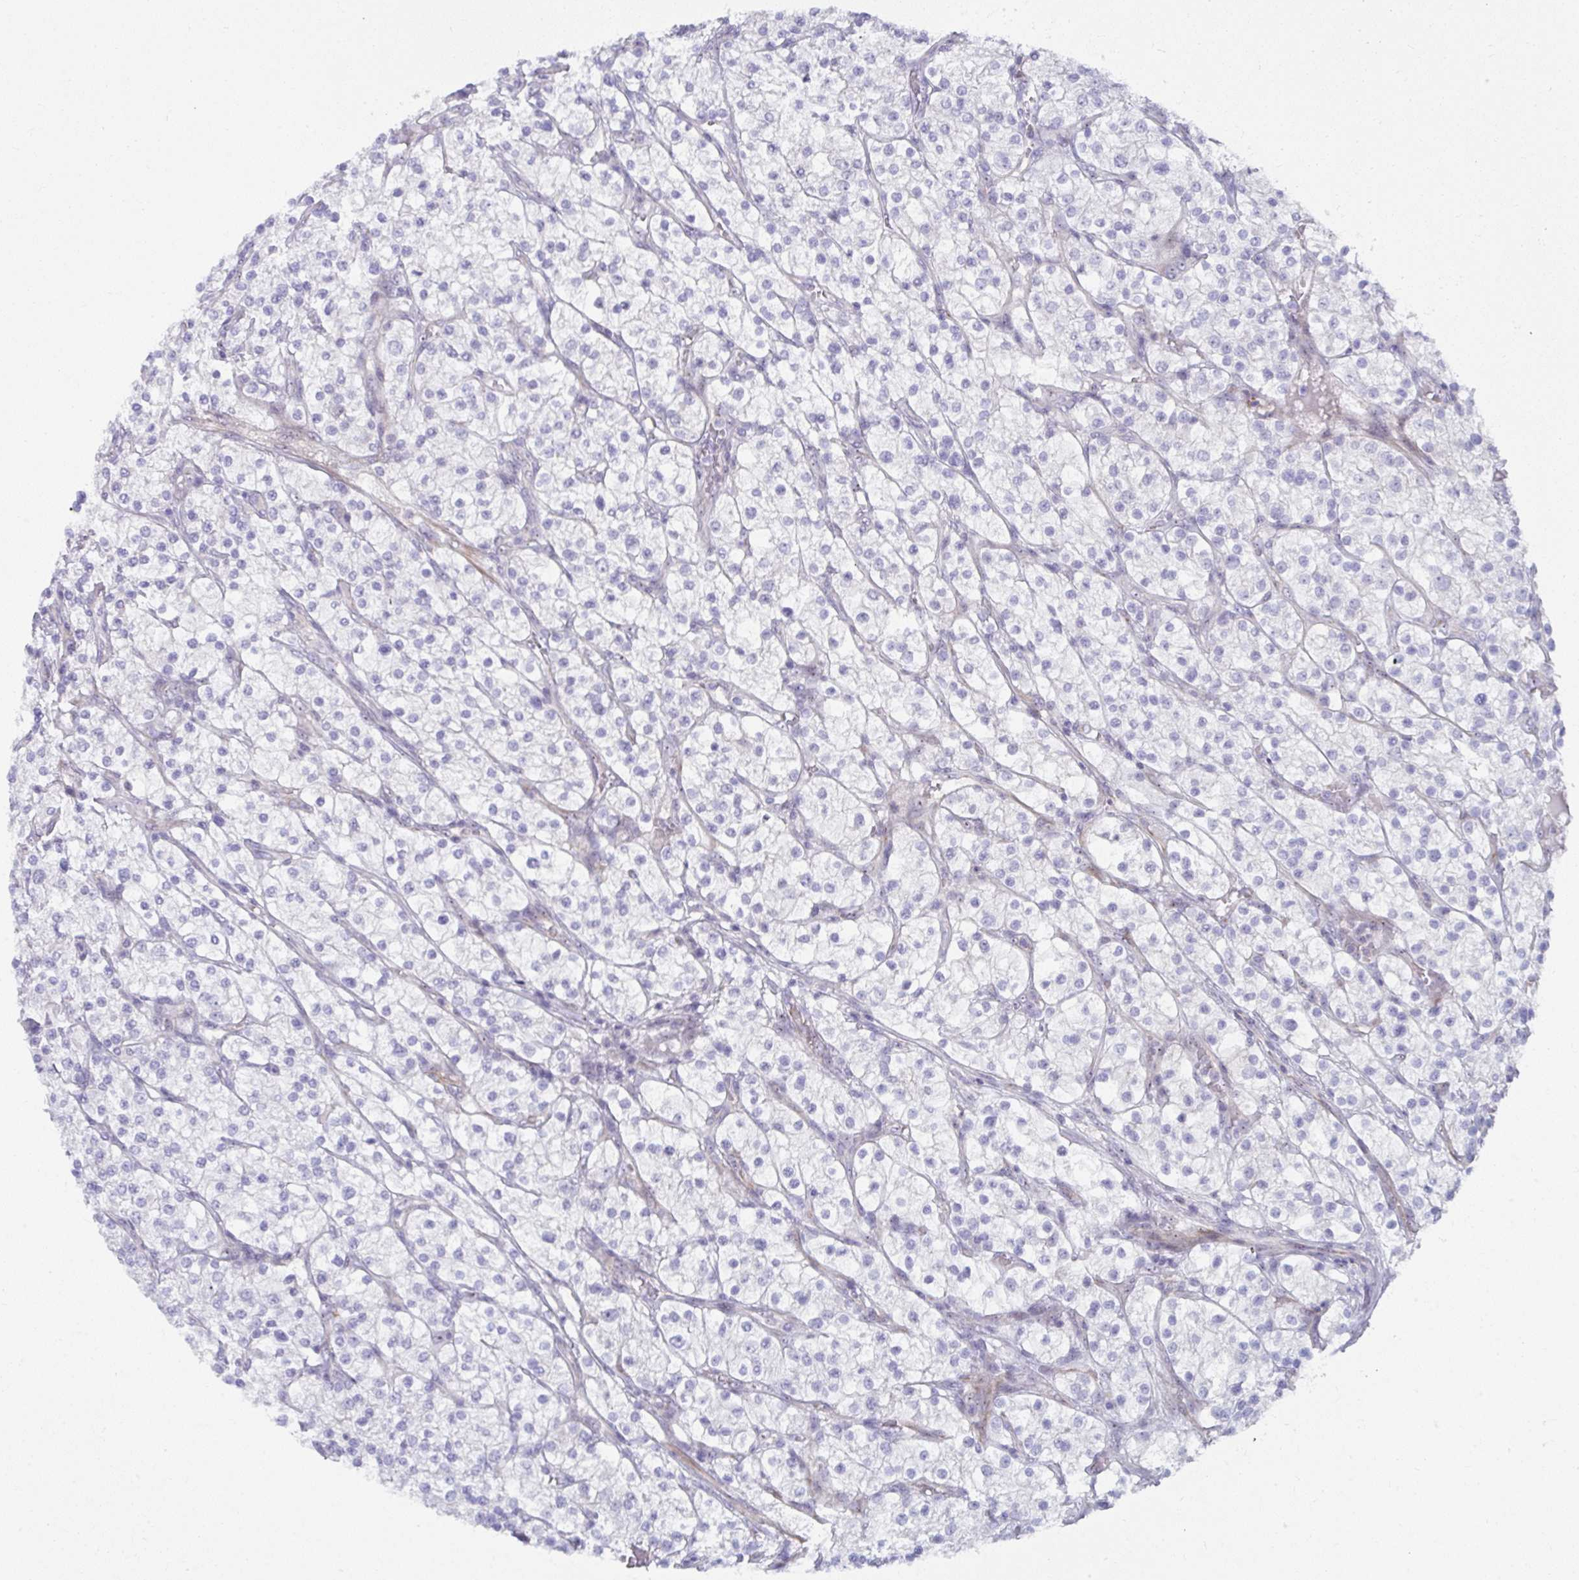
{"staining": {"intensity": "negative", "quantity": "none", "location": "none"}, "tissue": "renal cancer", "cell_type": "Tumor cells", "image_type": "cancer", "snomed": [{"axis": "morphology", "description": "Adenocarcinoma, NOS"}, {"axis": "topography", "description": "Kidney"}], "caption": "Immunohistochemistry photomicrograph of human renal adenocarcinoma stained for a protein (brown), which reveals no positivity in tumor cells.", "gene": "MUS81", "patient": {"sex": "male", "age": 80}}